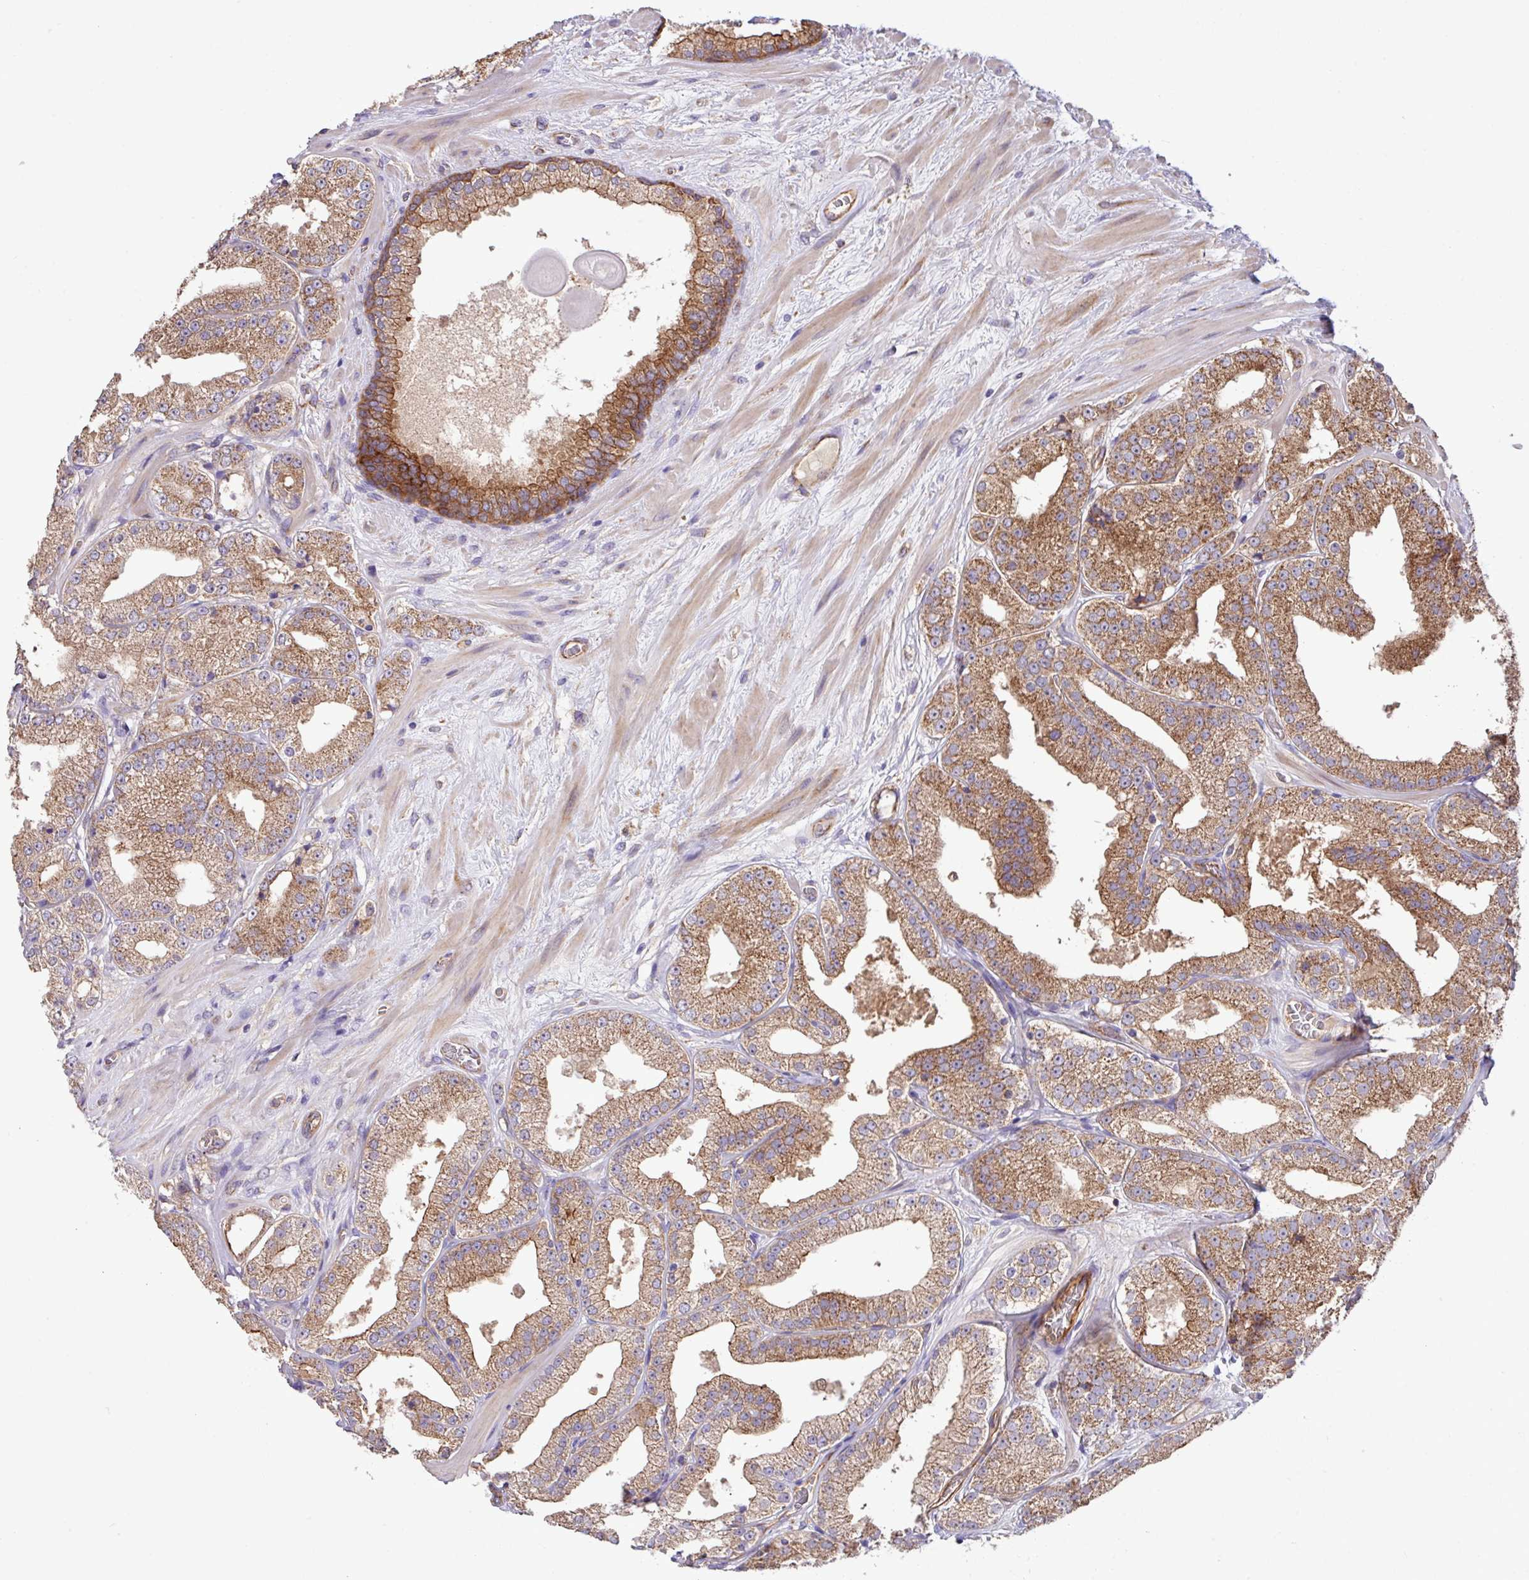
{"staining": {"intensity": "moderate", "quantity": ">75%", "location": "cytoplasmic/membranous"}, "tissue": "prostate cancer", "cell_type": "Tumor cells", "image_type": "cancer", "snomed": [{"axis": "morphology", "description": "Adenocarcinoma, High grade"}, {"axis": "topography", "description": "Prostate"}], "caption": "Prostate cancer (adenocarcinoma (high-grade)) stained with a brown dye exhibits moderate cytoplasmic/membranous positive staining in about >75% of tumor cells.", "gene": "LRRC53", "patient": {"sex": "male", "age": 68}}